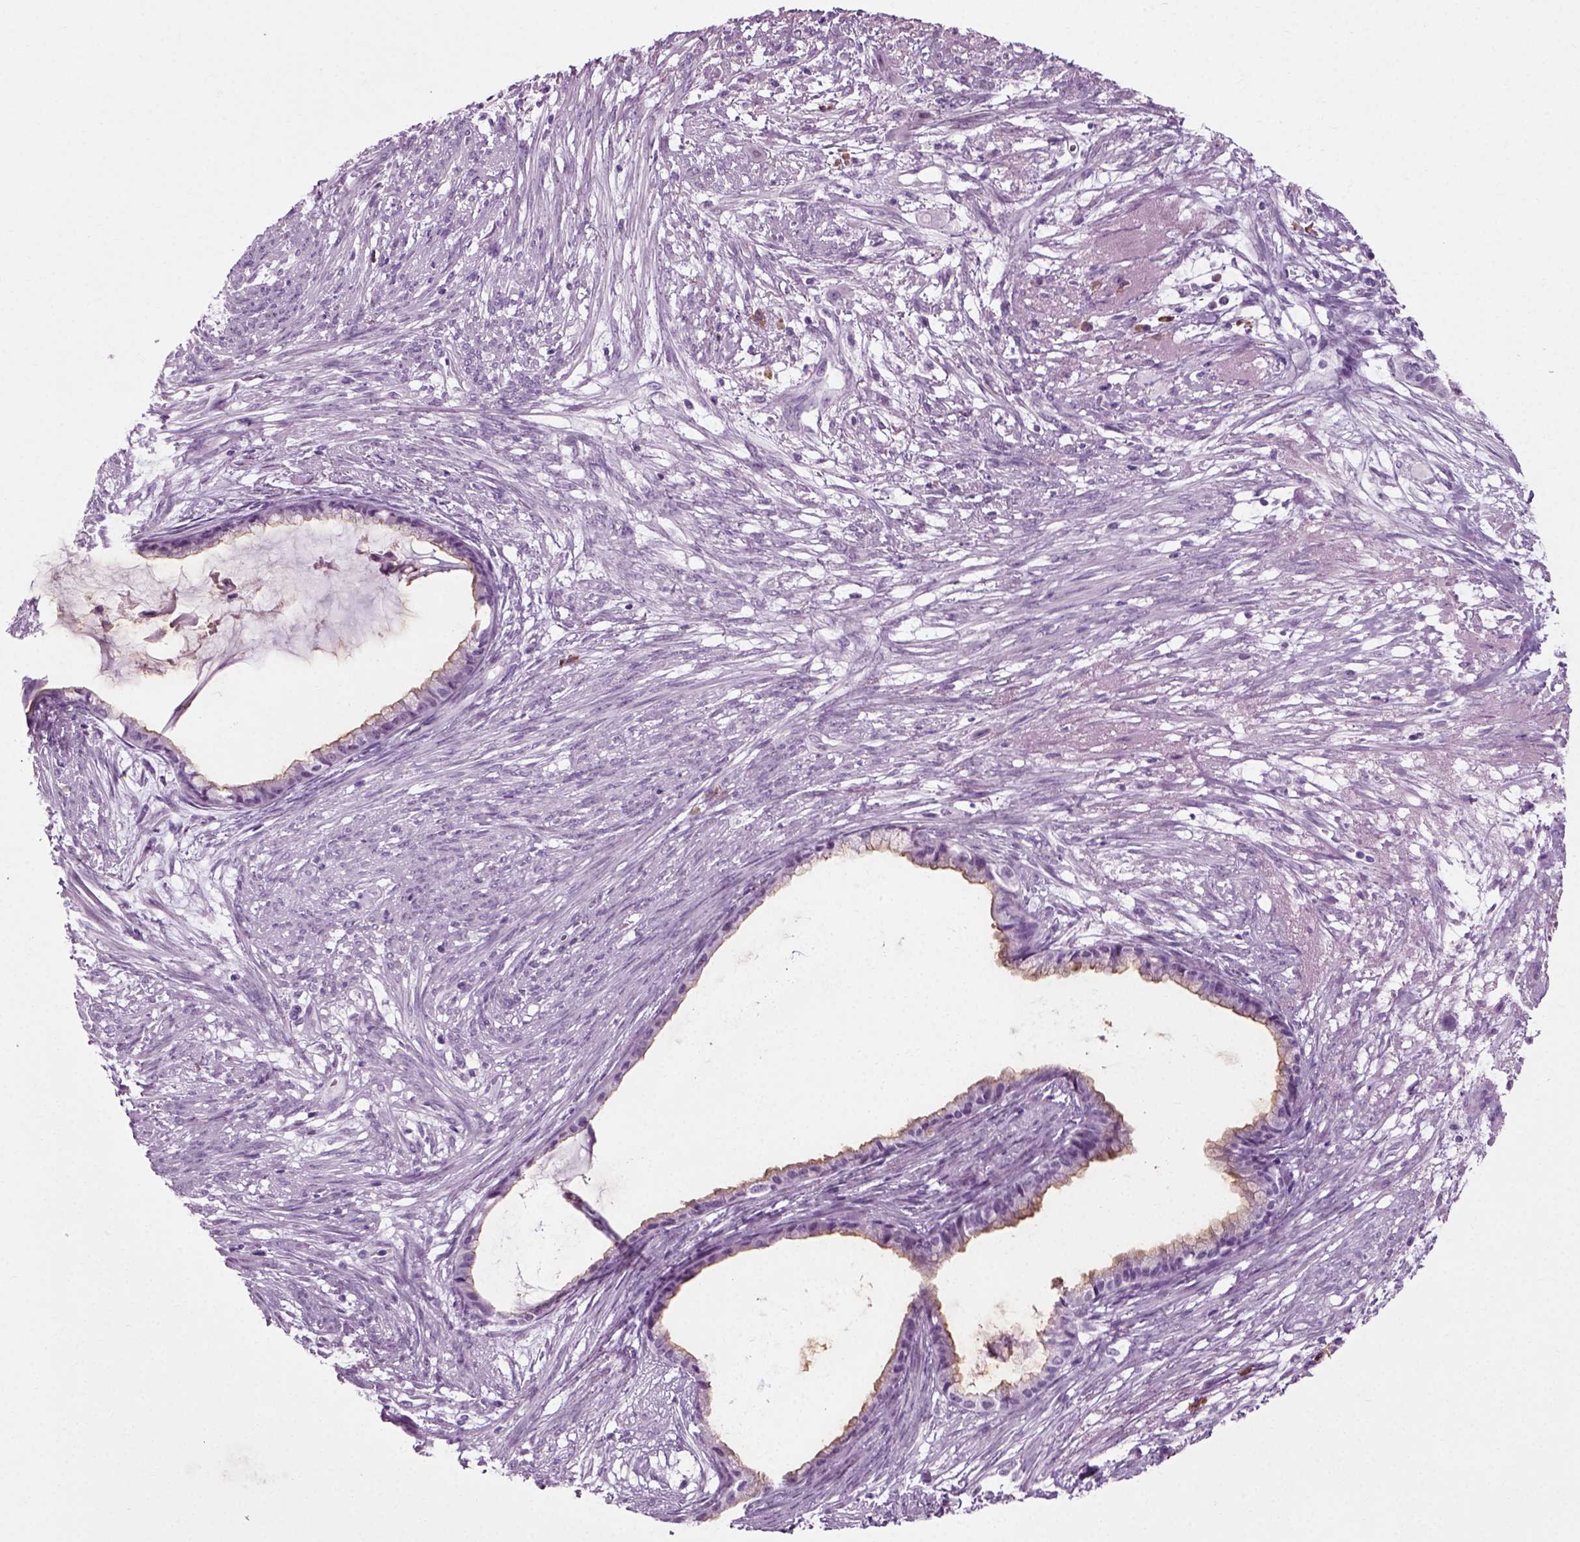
{"staining": {"intensity": "moderate", "quantity": "<25%", "location": "cytoplasmic/membranous"}, "tissue": "endometrial cancer", "cell_type": "Tumor cells", "image_type": "cancer", "snomed": [{"axis": "morphology", "description": "Adenocarcinoma, NOS"}, {"axis": "topography", "description": "Endometrium"}], "caption": "High-magnification brightfield microscopy of adenocarcinoma (endometrial) stained with DAB (3,3'-diaminobenzidine) (brown) and counterstained with hematoxylin (blue). tumor cells exhibit moderate cytoplasmic/membranous positivity is appreciated in about<25% of cells.", "gene": "SLC26A8", "patient": {"sex": "female", "age": 86}}